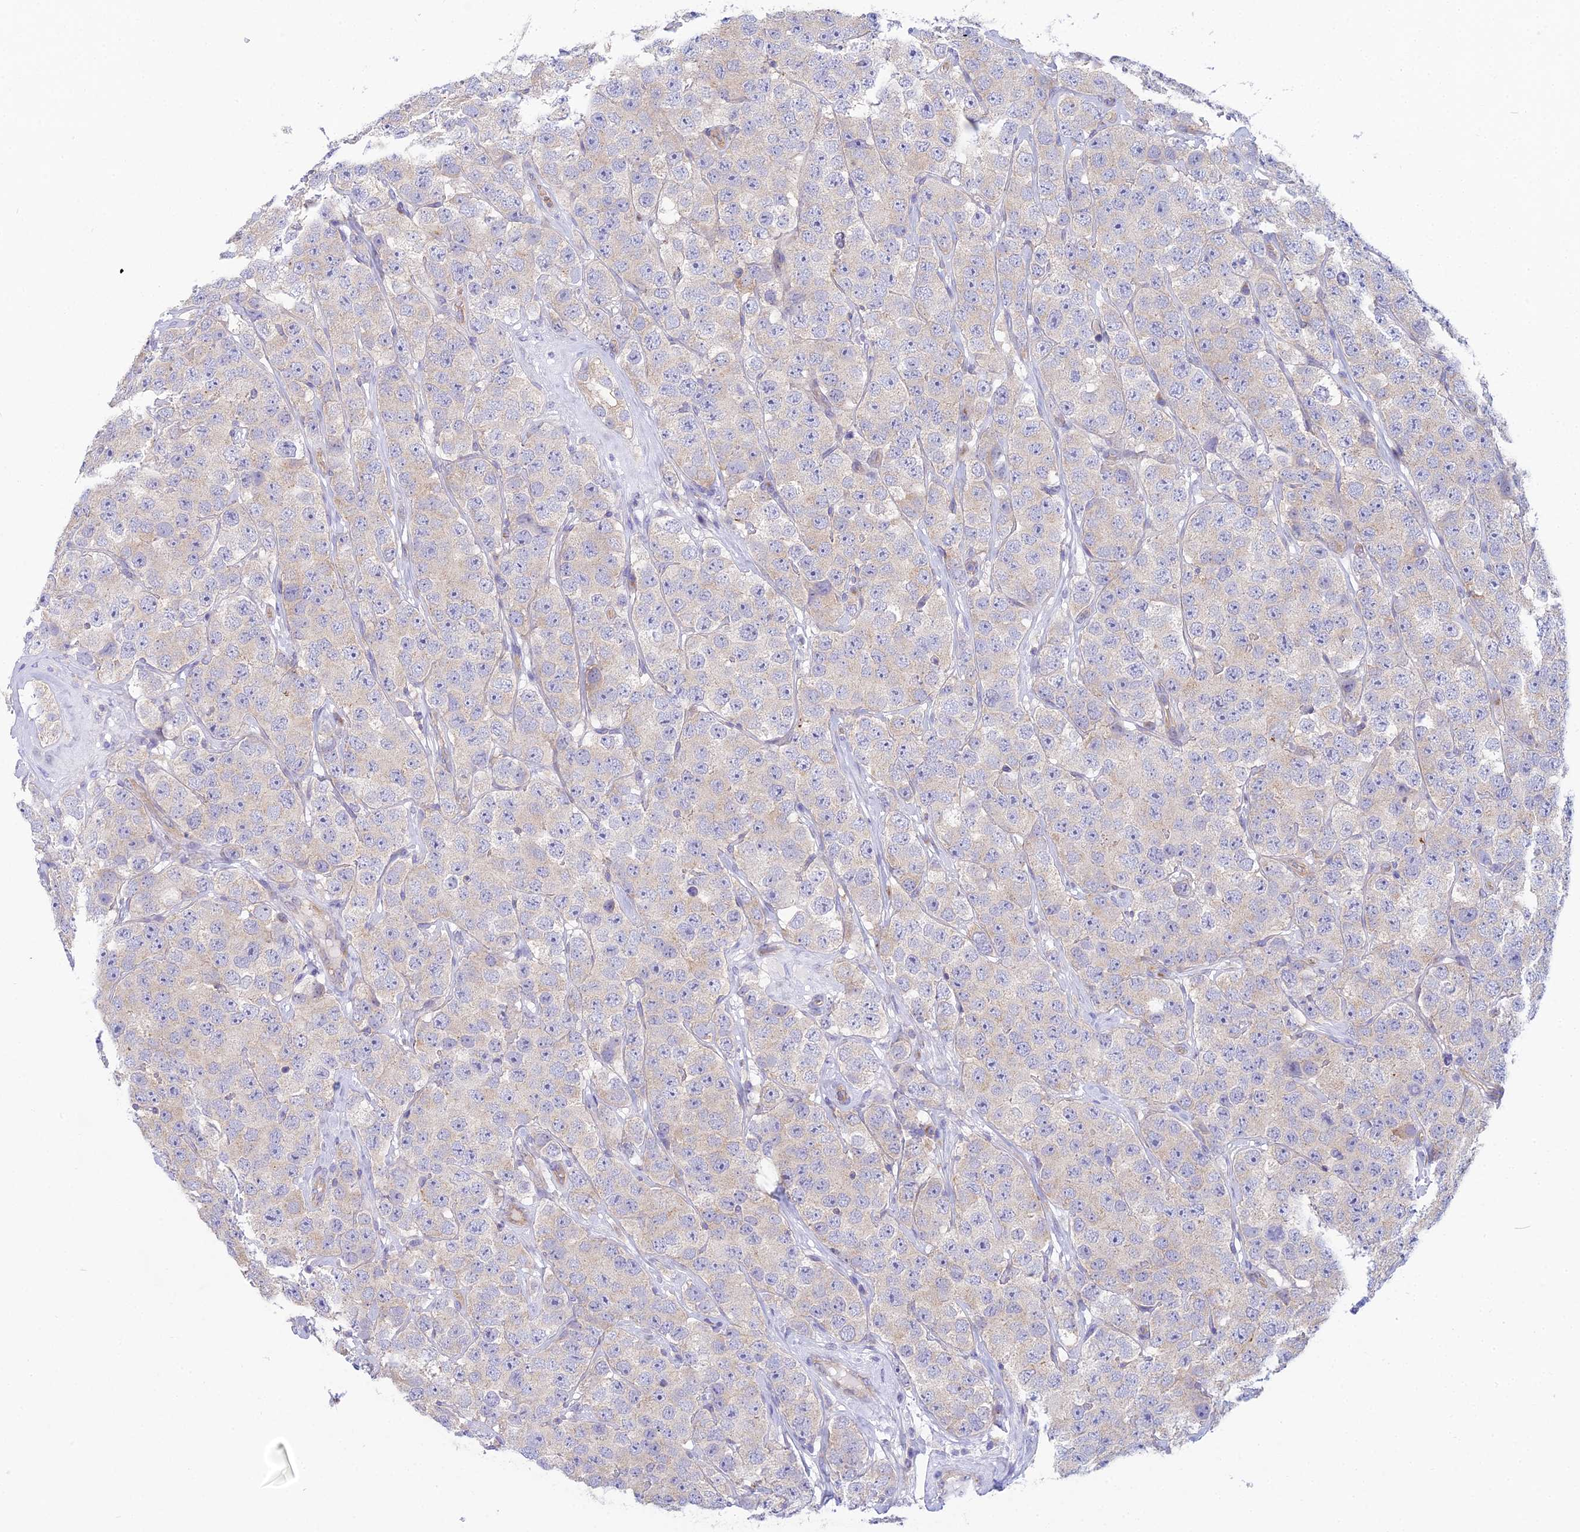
{"staining": {"intensity": "negative", "quantity": "none", "location": "none"}, "tissue": "testis cancer", "cell_type": "Tumor cells", "image_type": "cancer", "snomed": [{"axis": "morphology", "description": "Seminoma, NOS"}, {"axis": "topography", "description": "Testis"}], "caption": "High power microscopy image of an immunohistochemistry image of testis cancer (seminoma), revealing no significant expression in tumor cells. (Immunohistochemistry, brightfield microscopy, high magnification).", "gene": "ZNF564", "patient": {"sex": "male", "age": 28}}